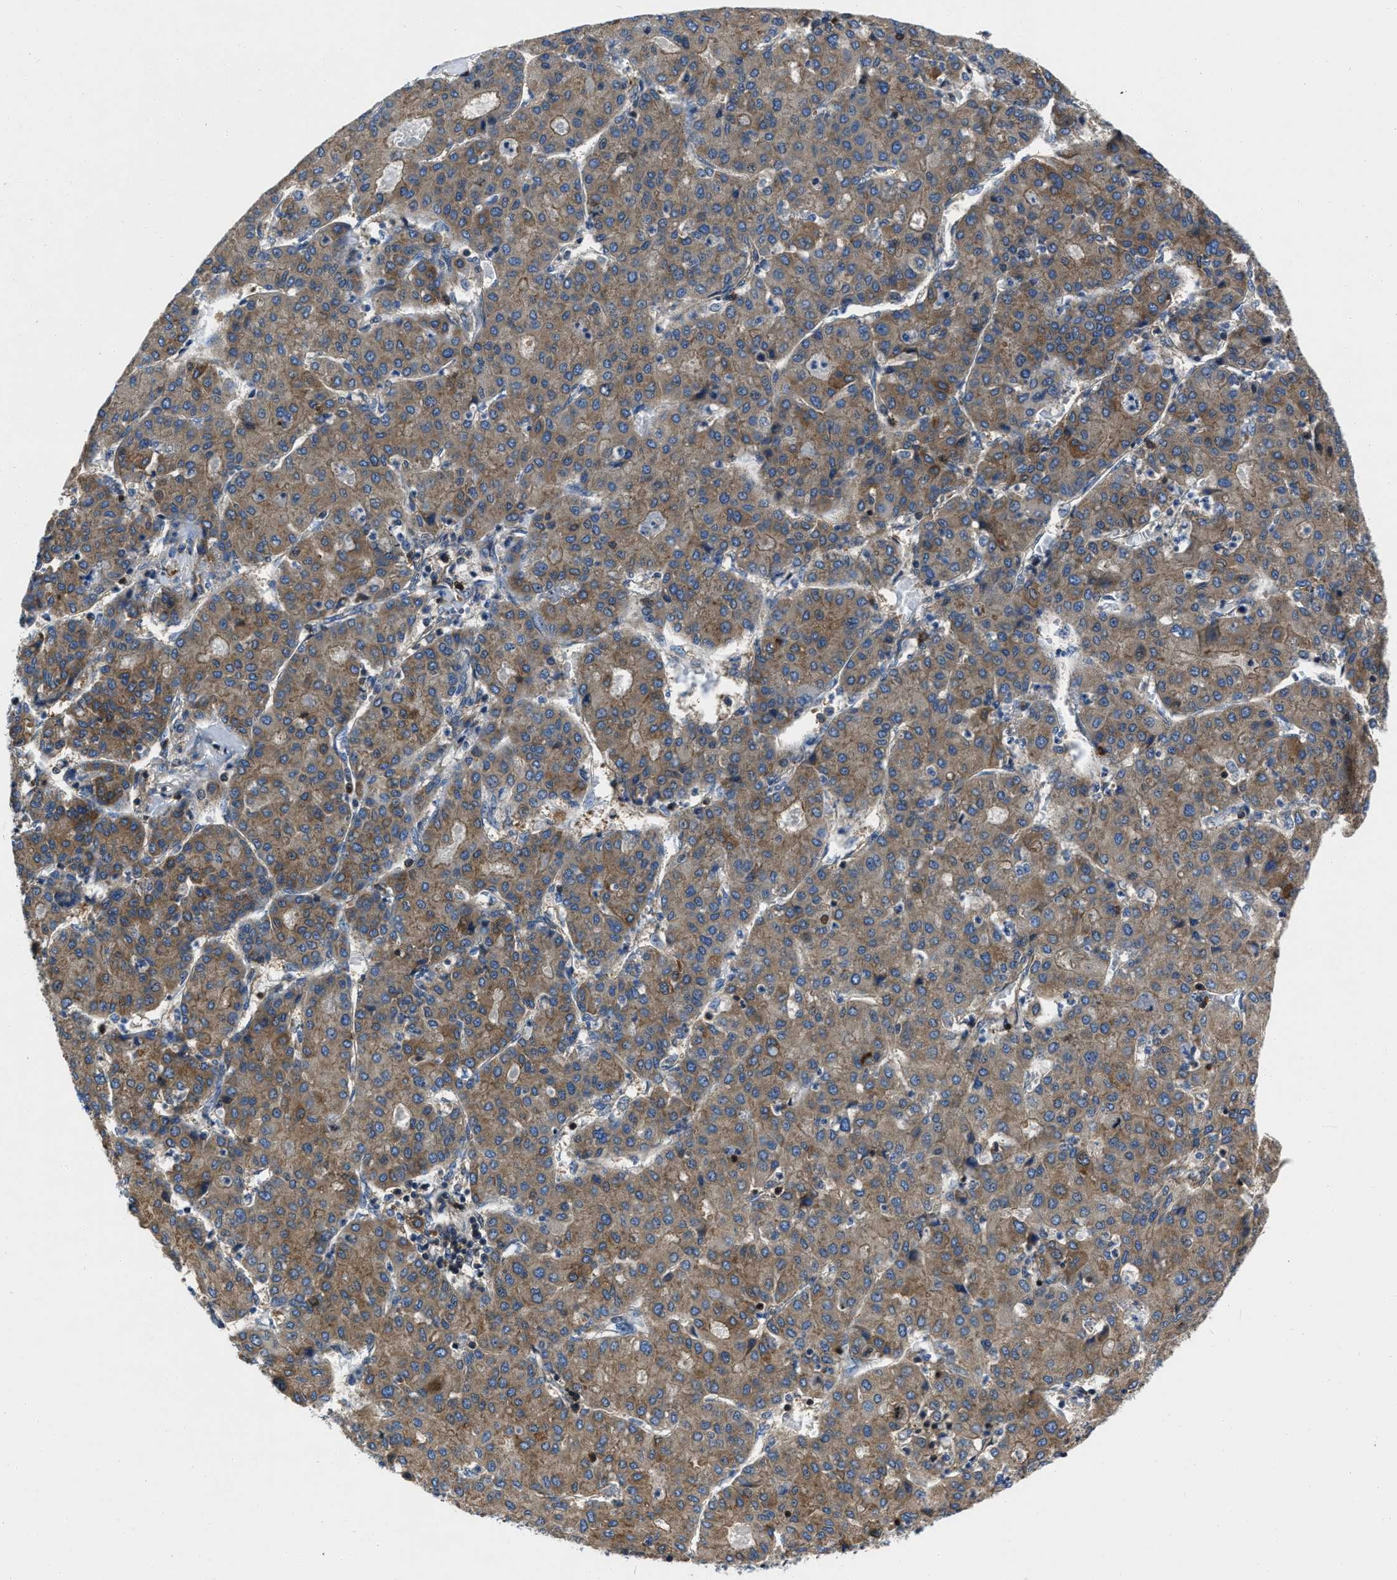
{"staining": {"intensity": "moderate", "quantity": ">75%", "location": "cytoplasmic/membranous"}, "tissue": "liver cancer", "cell_type": "Tumor cells", "image_type": "cancer", "snomed": [{"axis": "morphology", "description": "Carcinoma, Hepatocellular, NOS"}, {"axis": "topography", "description": "Liver"}], "caption": "A medium amount of moderate cytoplasmic/membranous positivity is present in approximately >75% of tumor cells in liver cancer tissue. (DAB (3,3'-diaminobenzidine) = brown stain, brightfield microscopy at high magnification).", "gene": "YARS1", "patient": {"sex": "male", "age": 65}}